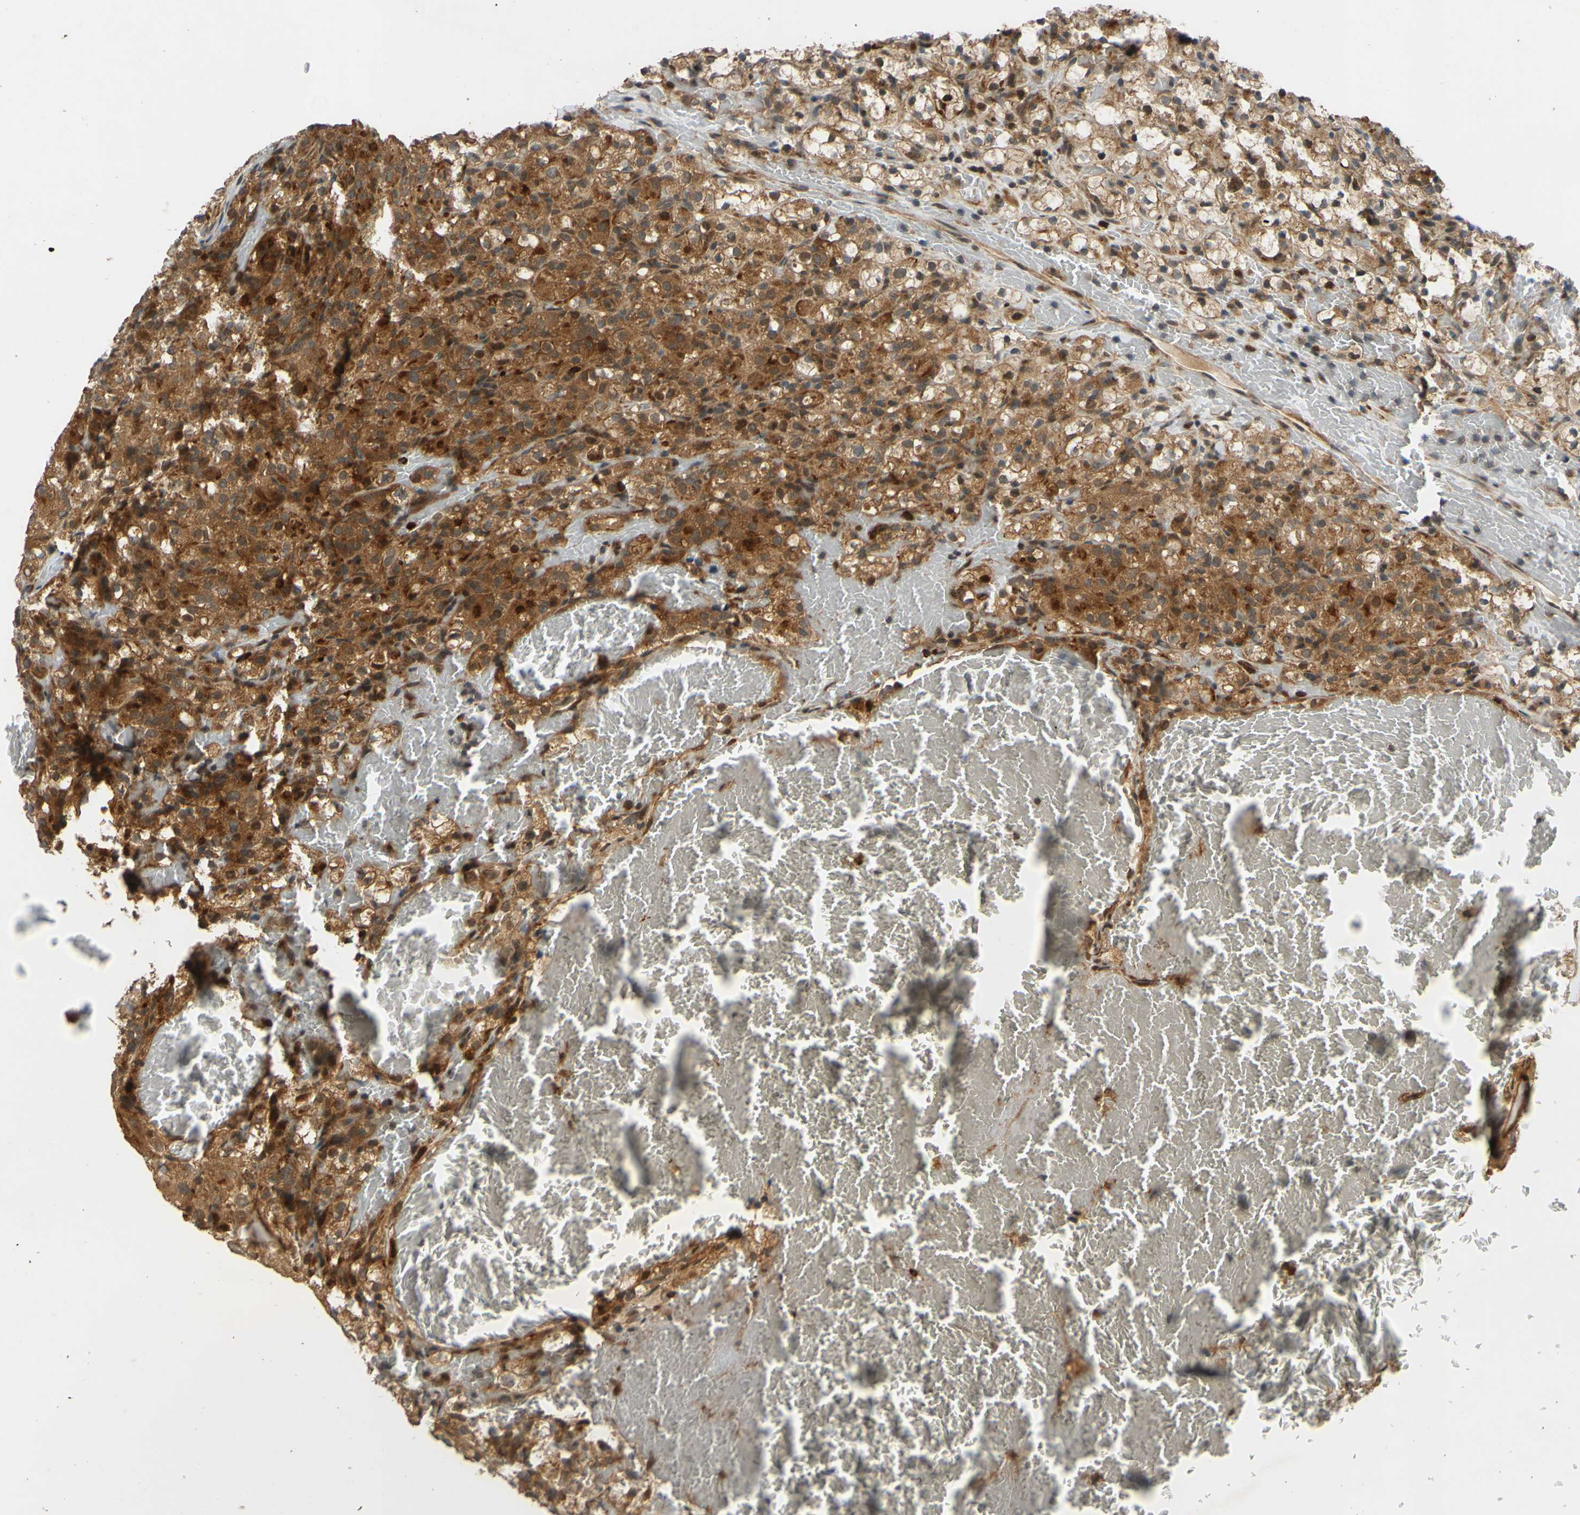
{"staining": {"intensity": "moderate", "quantity": ">75%", "location": "cytoplasmic/membranous"}, "tissue": "renal cancer", "cell_type": "Tumor cells", "image_type": "cancer", "snomed": [{"axis": "morphology", "description": "Adenocarcinoma, NOS"}, {"axis": "topography", "description": "Kidney"}], "caption": "Human renal adenocarcinoma stained for a protein (brown) reveals moderate cytoplasmic/membranous positive staining in approximately >75% of tumor cells.", "gene": "ABCC8", "patient": {"sex": "male", "age": 61}}